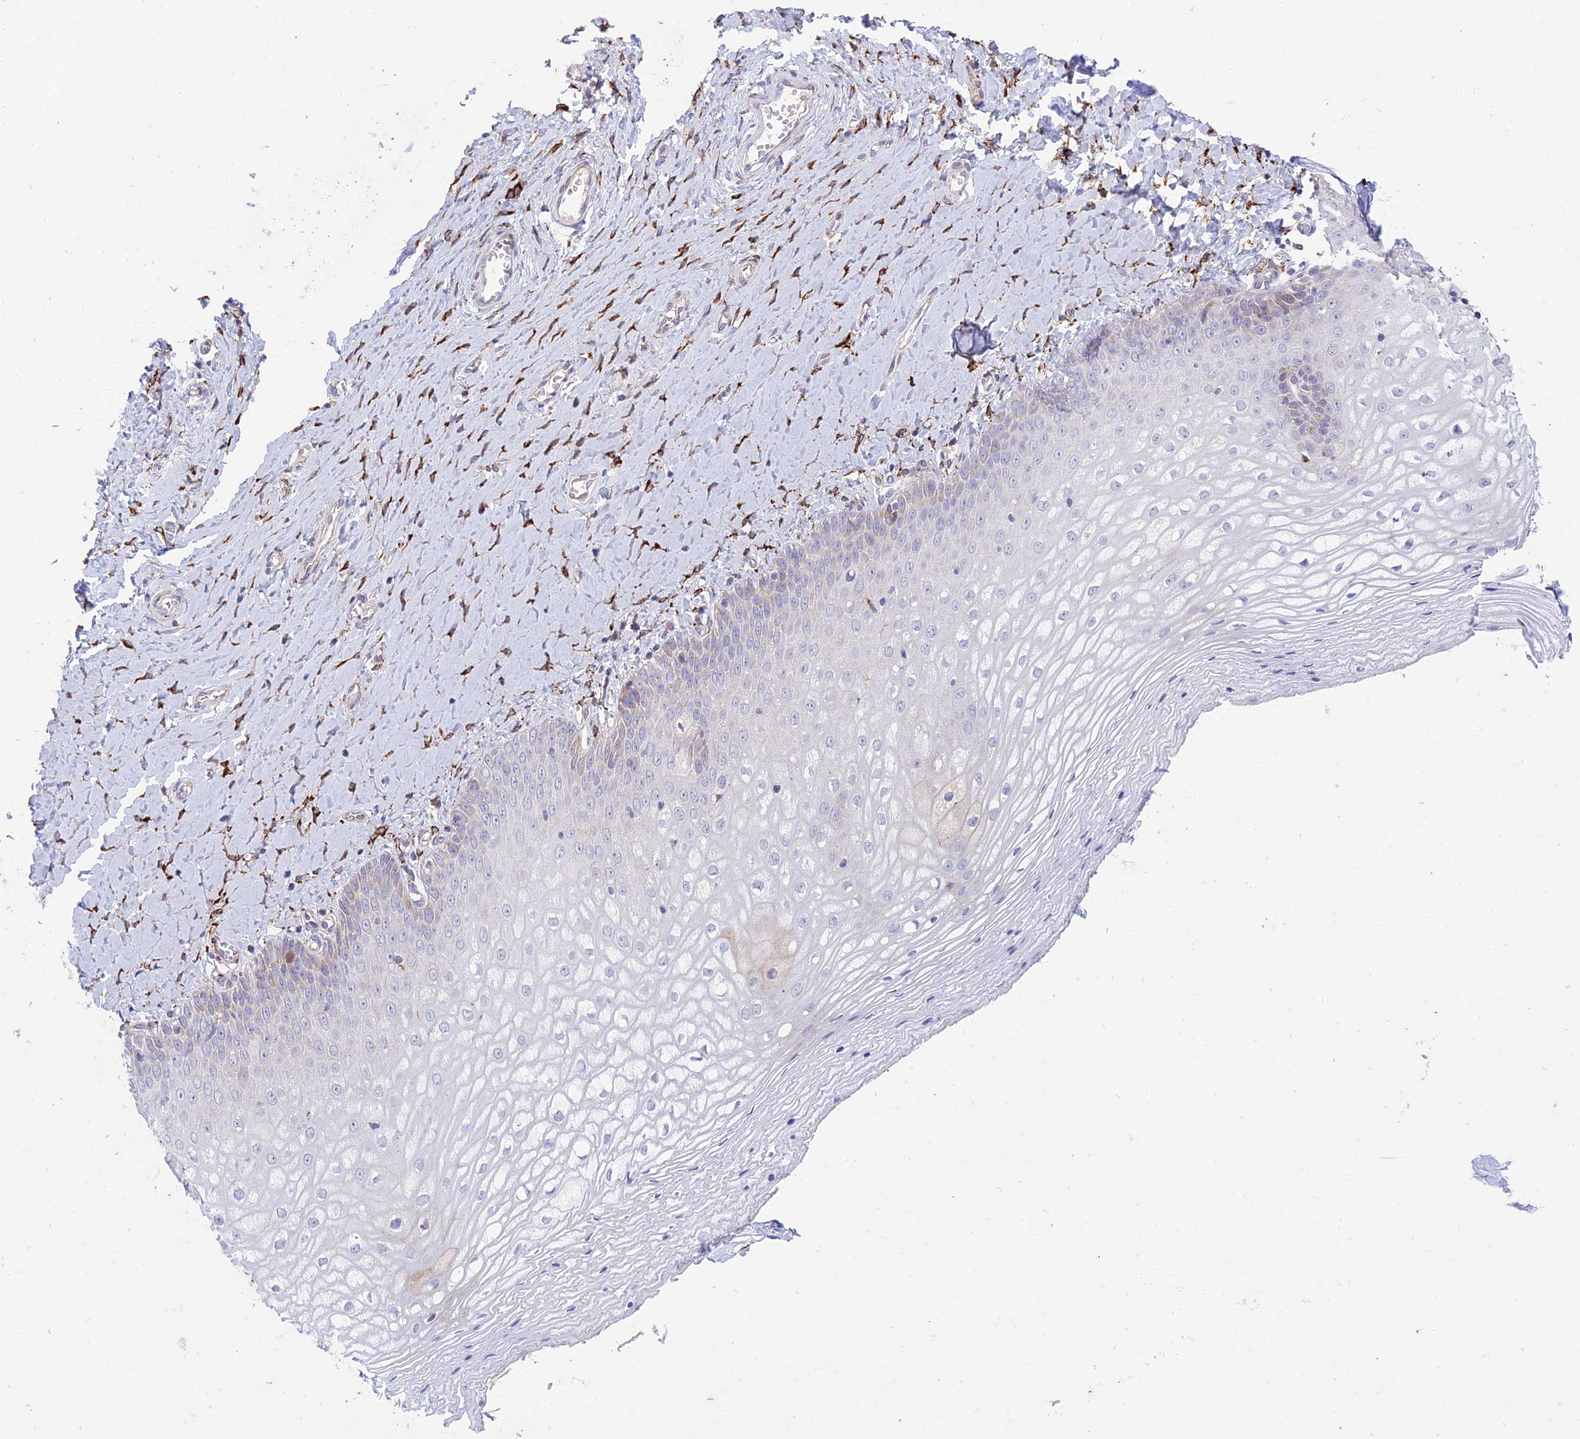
{"staining": {"intensity": "moderate", "quantity": "<25%", "location": "cytoplasmic/membranous"}, "tissue": "vagina", "cell_type": "Squamous epithelial cells", "image_type": "normal", "snomed": [{"axis": "morphology", "description": "Normal tissue, NOS"}, {"axis": "topography", "description": "Vagina"}], "caption": "Squamous epithelial cells show low levels of moderate cytoplasmic/membranous expression in approximately <25% of cells in benign human vagina. (DAB IHC, brown staining for protein, blue staining for nuclei).", "gene": "RCN3", "patient": {"sex": "female", "age": 65}}